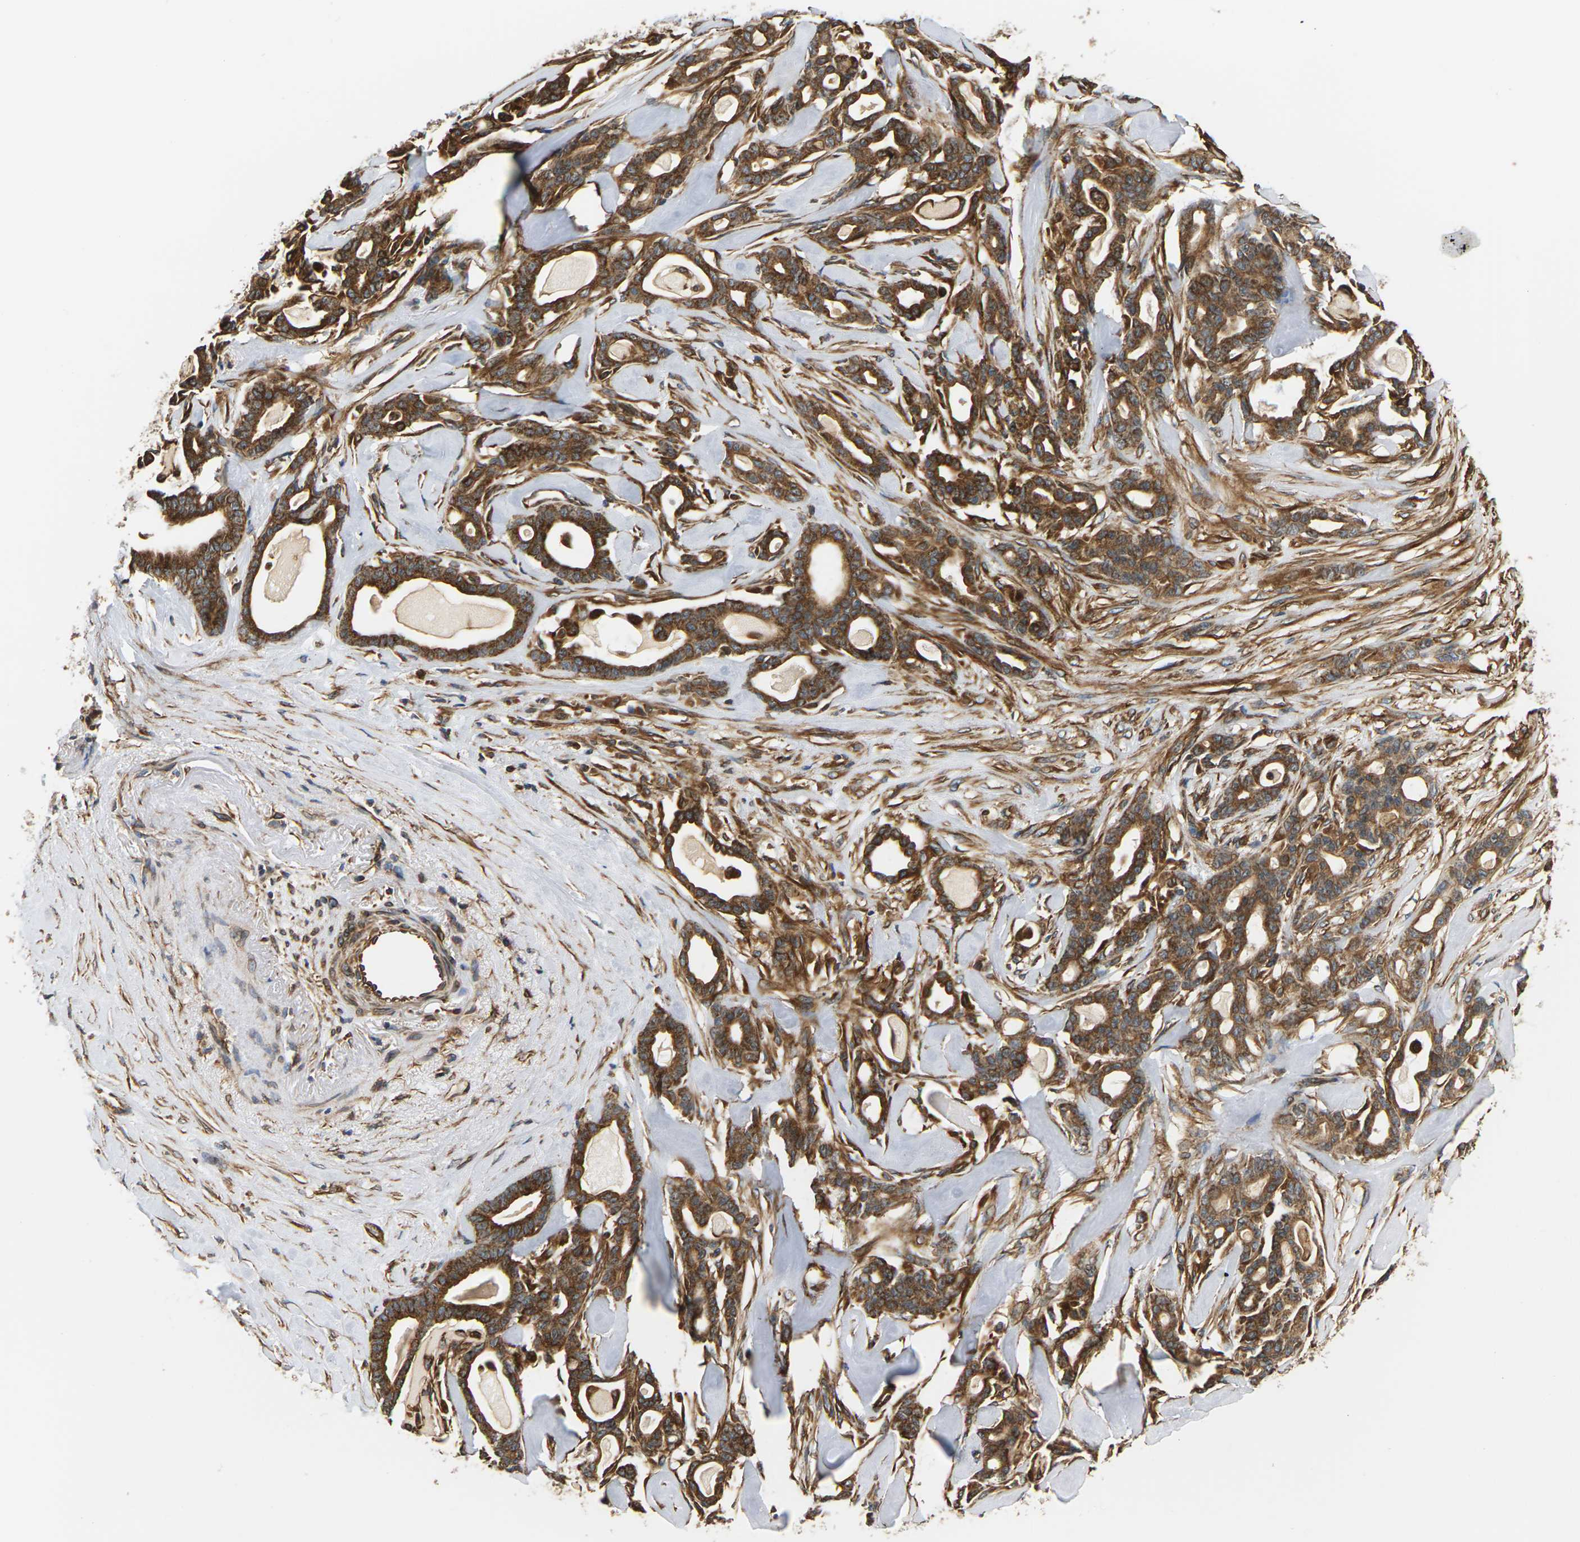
{"staining": {"intensity": "strong", "quantity": ">75%", "location": "cytoplasmic/membranous"}, "tissue": "pancreatic cancer", "cell_type": "Tumor cells", "image_type": "cancer", "snomed": [{"axis": "morphology", "description": "Adenocarcinoma, NOS"}, {"axis": "topography", "description": "Pancreas"}], "caption": "An immunohistochemistry photomicrograph of neoplastic tissue is shown. Protein staining in brown shows strong cytoplasmic/membranous positivity in pancreatic cancer (adenocarcinoma) within tumor cells.", "gene": "PCDHB4", "patient": {"sex": "male", "age": 63}}